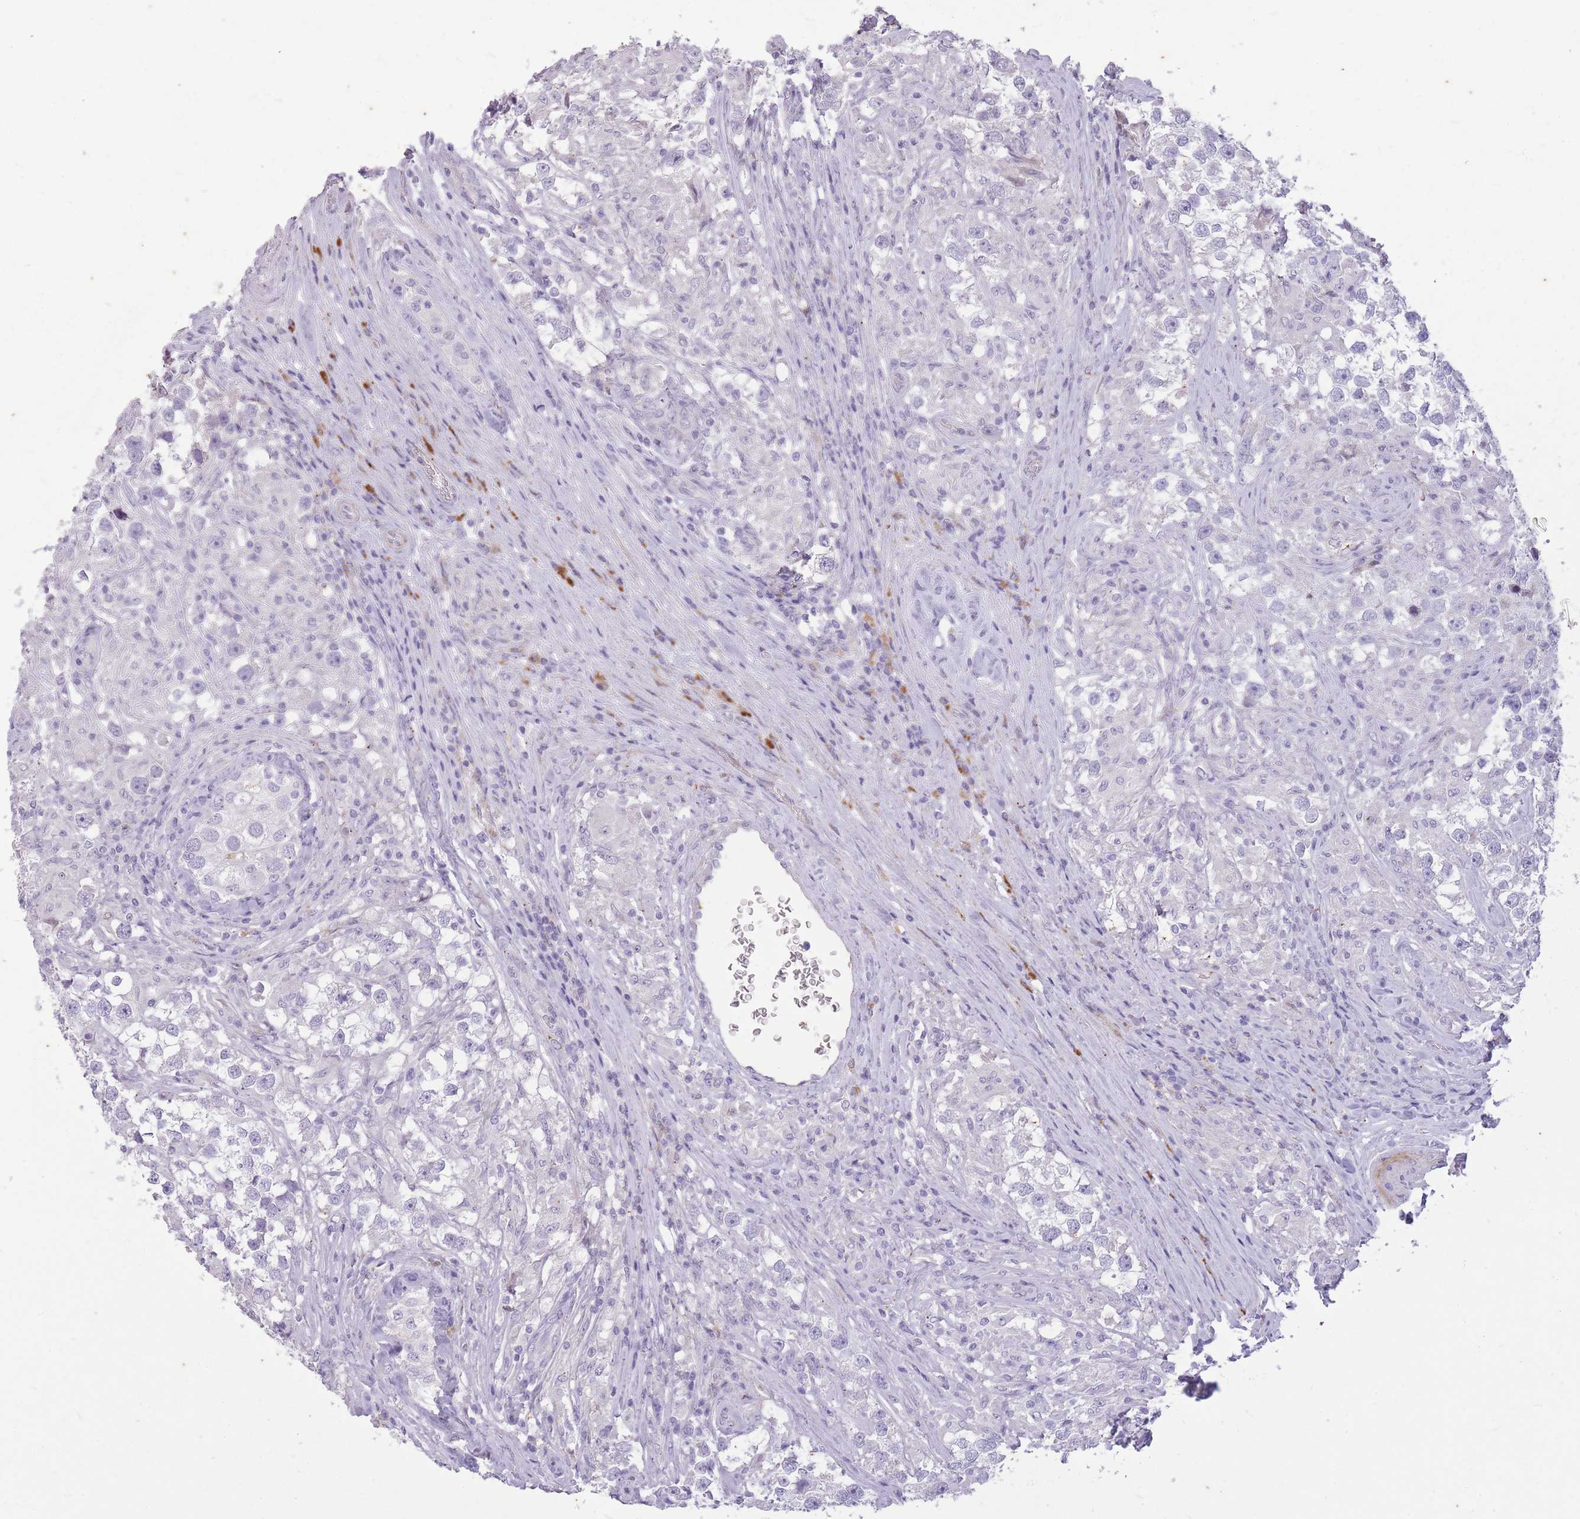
{"staining": {"intensity": "negative", "quantity": "none", "location": "none"}, "tissue": "testis cancer", "cell_type": "Tumor cells", "image_type": "cancer", "snomed": [{"axis": "morphology", "description": "Seminoma, NOS"}, {"axis": "topography", "description": "Testis"}], "caption": "This is a image of IHC staining of testis seminoma, which shows no expression in tumor cells.", "gene": "CNTNAP3", "patient": {"sex": "male", "age": 46}}